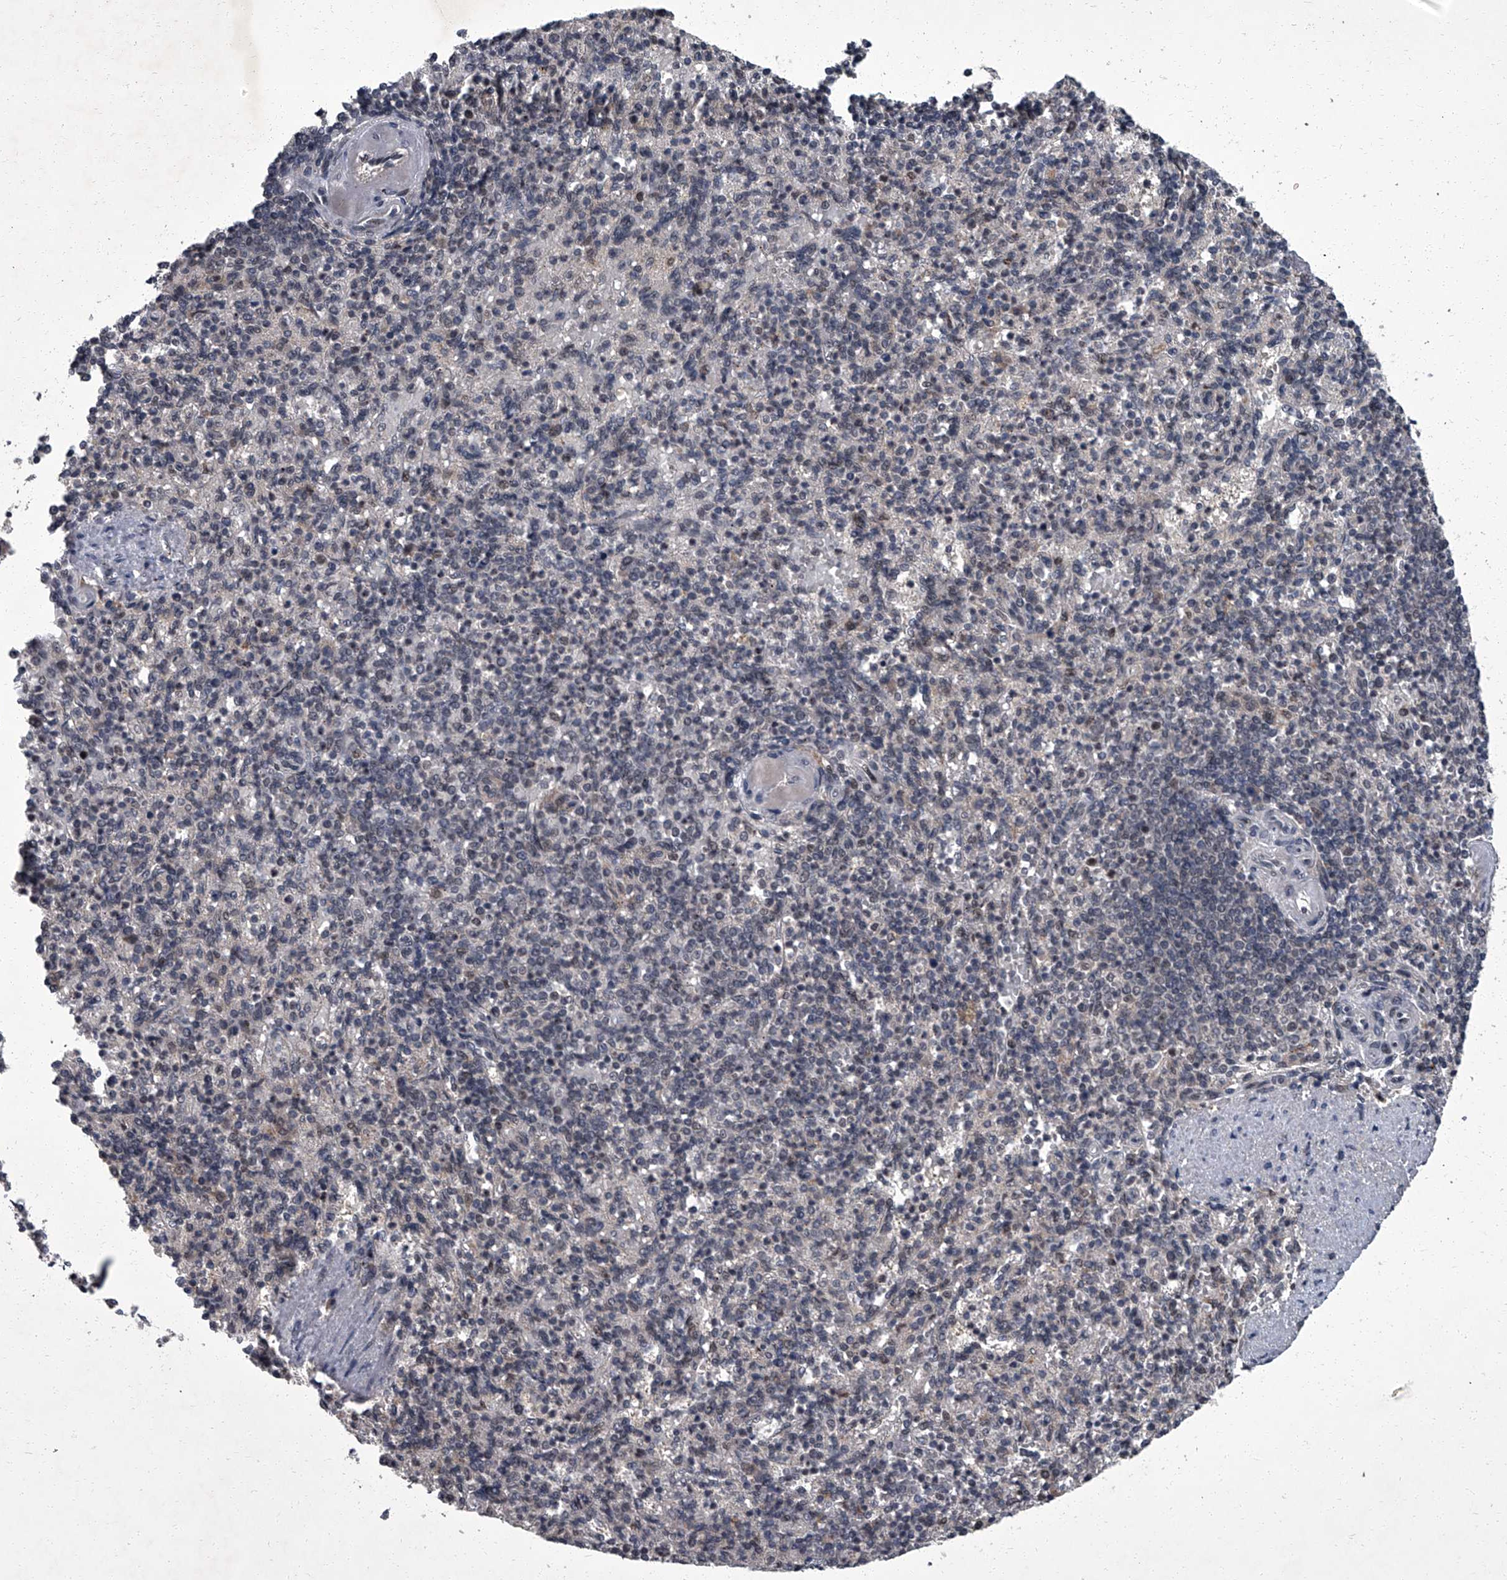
{"staining": {"intensity": "negative", "quantity": "none", "location": "none"}, "tissue": "spleen", "cell_type": "Cells in red pulp", "image_type": "normal", "snomed": [{"axis": "morphology", "description": "Normal tissue, NOS"}, {"axis": "topography", "description": "Spleen"}], "caption": "An immunohistochemistry photomicrograph of benign spleen is shown. There is no staining in cells in red pulp of spleen. (DAB immunohistochemistry, high magnification).", "gene": "ZNF518B", "patient": {"sex": "female", "age": 74}}